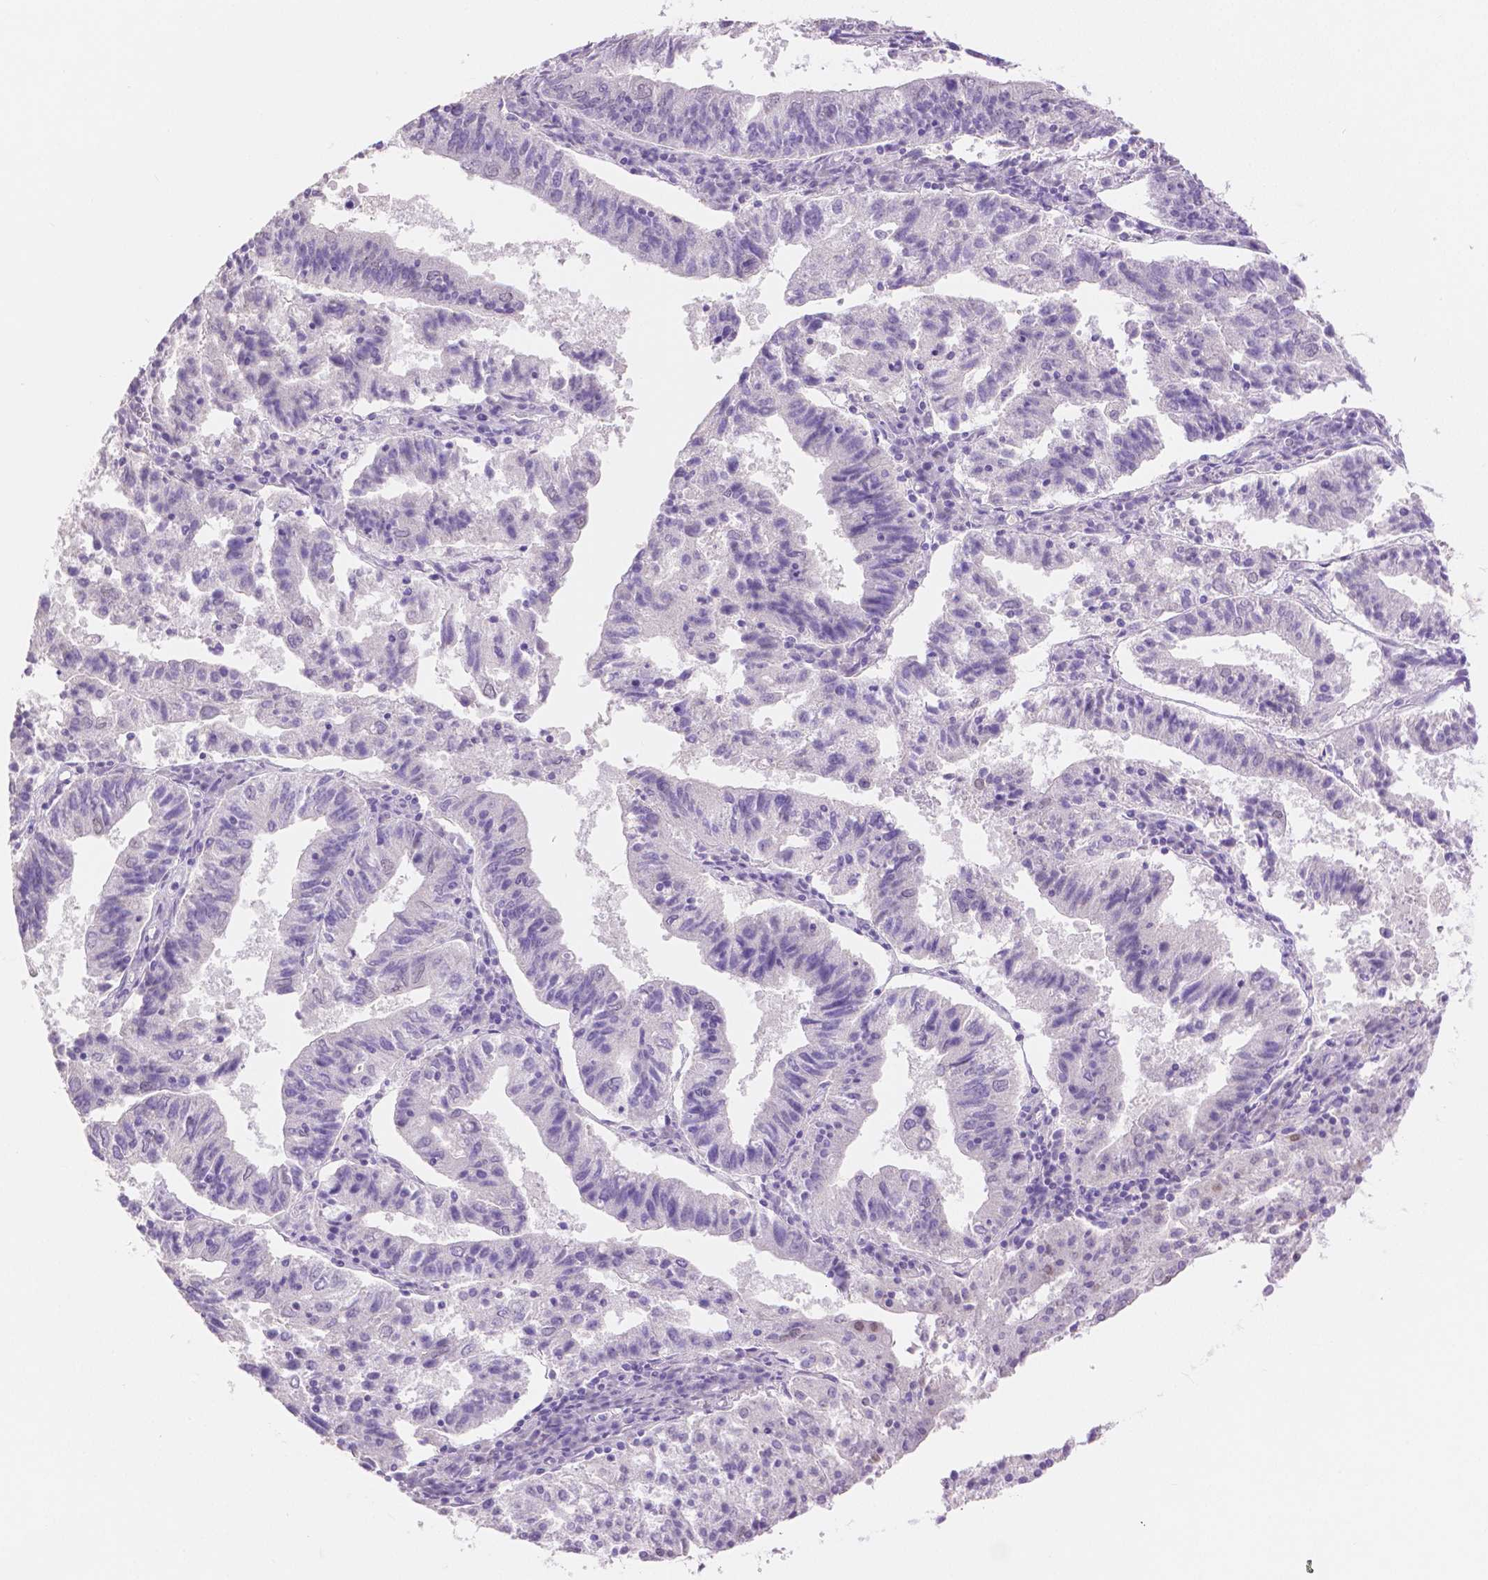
{"staining": {"intensity": "negative", "quantity": "none", "location": "none"}, "tissue": "endometrial cancer", "cell_type": "Tumor cells", "image_type": "cancer", "snomed": [{"axis": "morphology", "description": "Adenocarcinoma, NOS"}, {"axis": "topography", "description": "Endometrium"}], "caption": "A histopathology image of endometrial cancer (adenocarcinoma) stained for a protein displays no brown staining in tumor cells.", "gene": "HNF1B", "patient": {"sex": "female", "age": 82}}